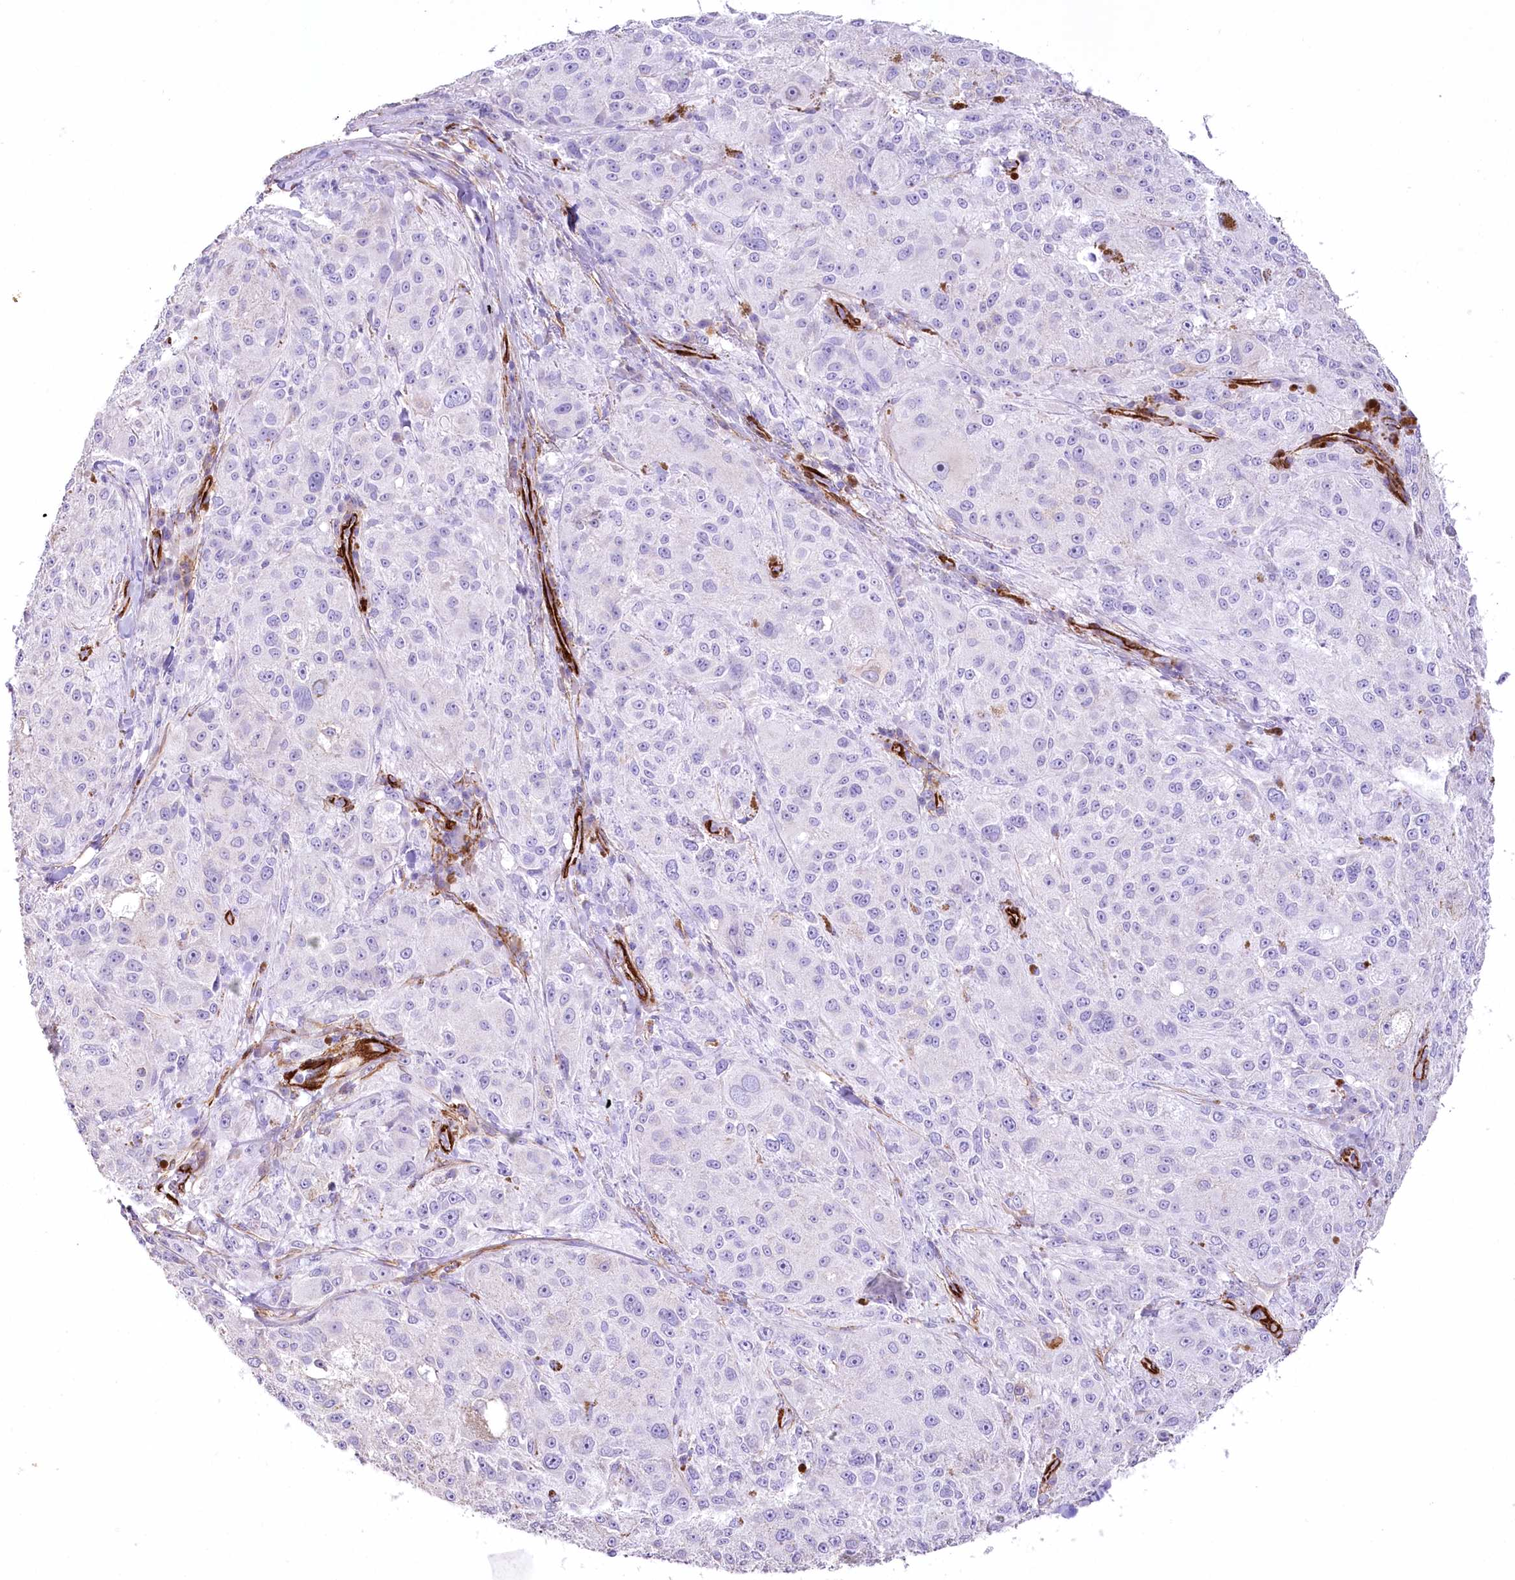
{"staining": {"intensity": "negative", "quantity": "none", "location": "none"}, "tissue": "melanoma", "cell_type": "Tumor cells", "image_type": "cancer", "snomed": [{"axis": "morphology", "description": "Necrosis, NOS"}, {"axis": "morphology", "description": "Malignant melanoma, NOS"}, {"axis": "topography", "description": "Skin"}], "caption": "DAB immunohistochemical staining of human melanoma demonstrates no significant expression in tumor cells.", "gene": "SYNPO2", "patient": {"sex": "female", "age": 87}}